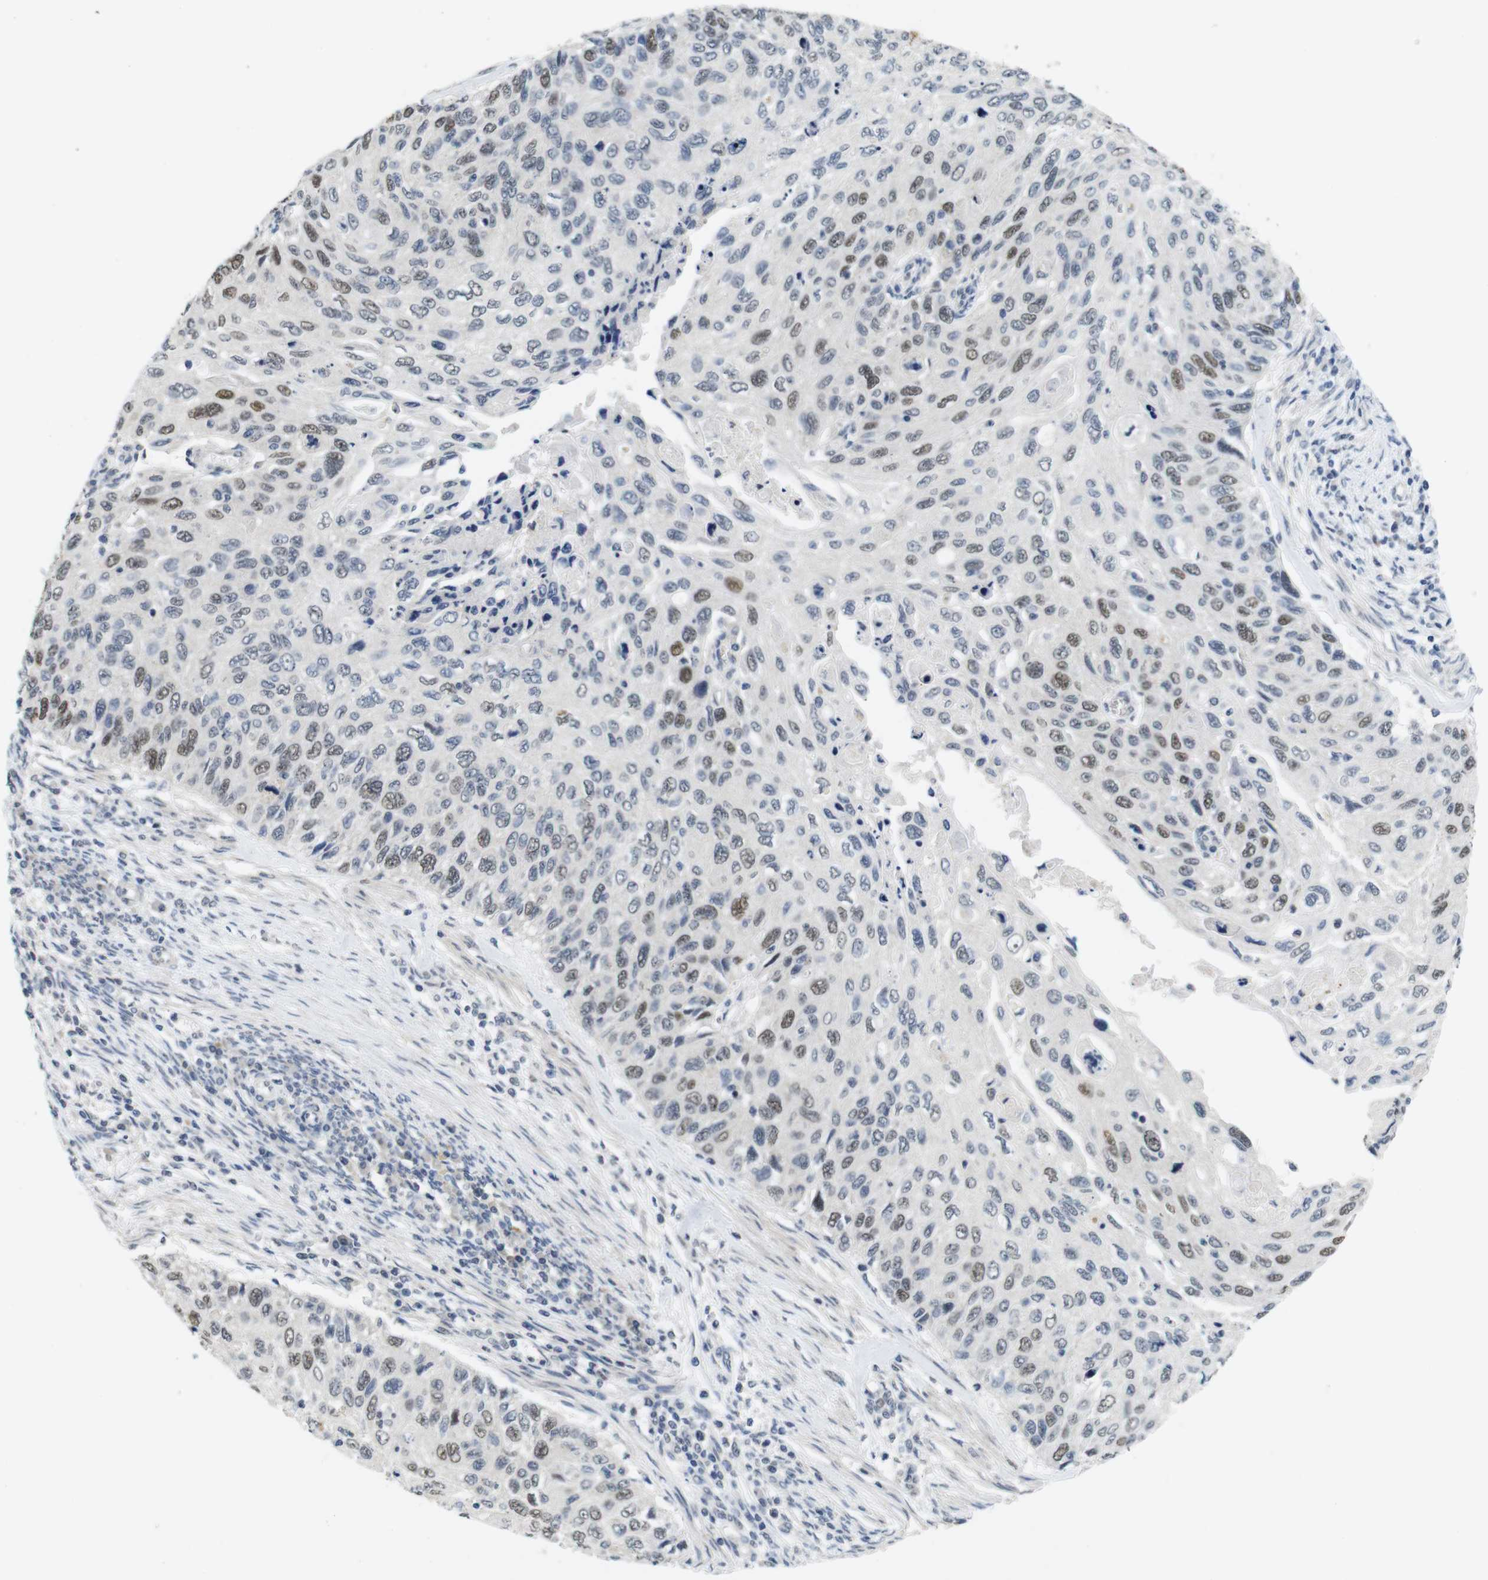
{"staining": {"intensity": "moderate", "quantity": "25%-75%", "location": "nuclear"}, "tissue": "cervical cancer", "cell_type": "Tumor cells", "image_type": "cancer", "snomed": [{"axis": "morphology", "description": "Squamous cell carcinoma, NOS"}, {"axis": "topography", "description": "Cervix"}], "caption": "Moderate nuclear expression is seen in about 25%-75% of tumor cells in cervical squamous cell carcinoma.", "gene": "SKP2", "patient": {"sex": "female", "age": 70}}